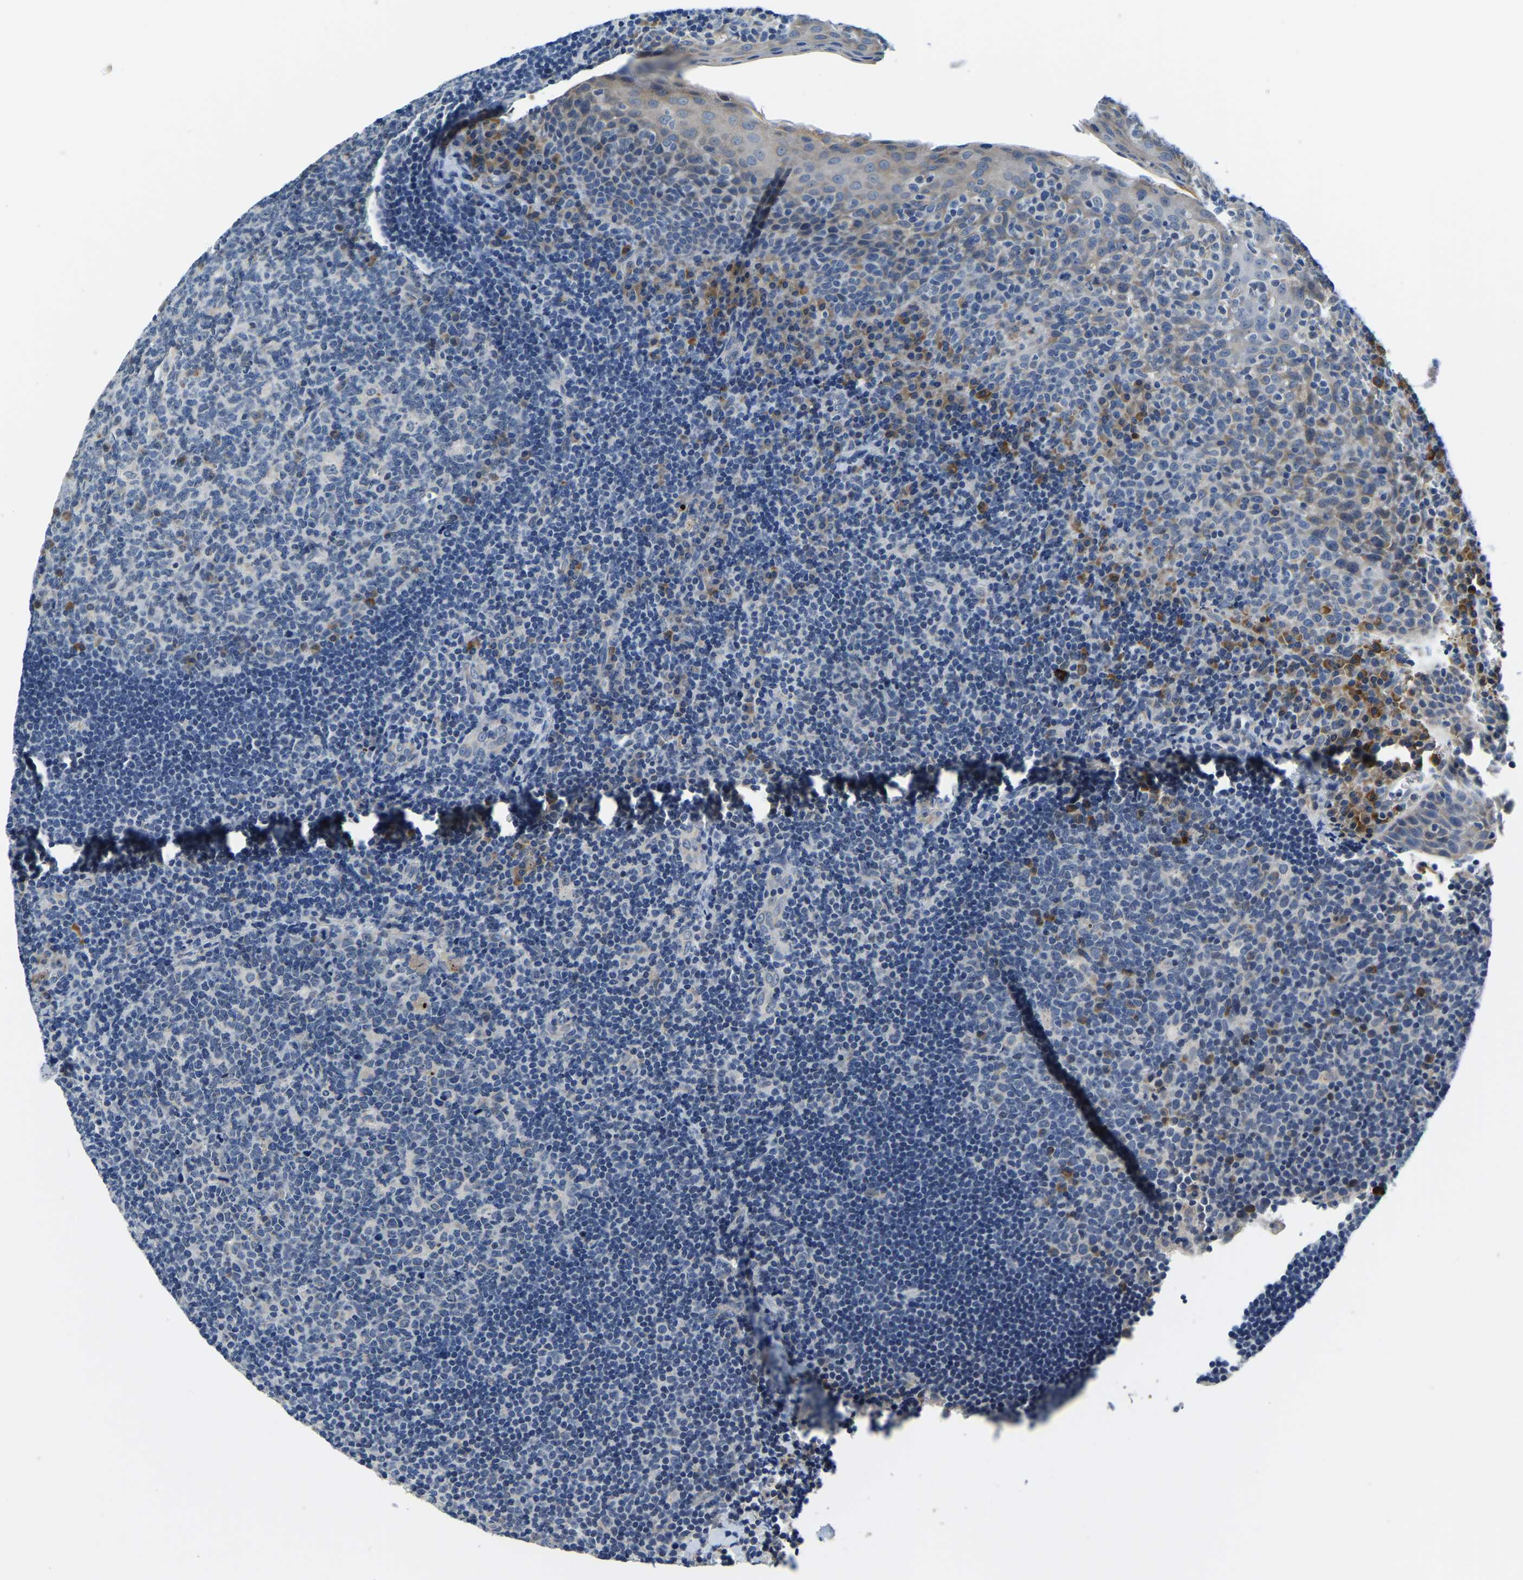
{"staining": {"intensity": "negative", "quantity": "none", "location": "none"}, "tissue": "tonsil", "cell_type": "Germinal center cells", "image_type": "normal", "snomed": [{"axis": "morphology", "description": "Normal tissue, NOS"}, {"axis": "topography", "description": "Tonsil"}], "caption": "DAB immunohistochemical staining of benign tonsil exhibits no significant staining in germinal center cells. Brightfield microscopy of immunohistochemistry (IHC) stained with DAB (brown) and hematoxylin (blue), captured at high magnification.", "gene": "LIAS", "patient": {"sex": "male", "age": 17}}